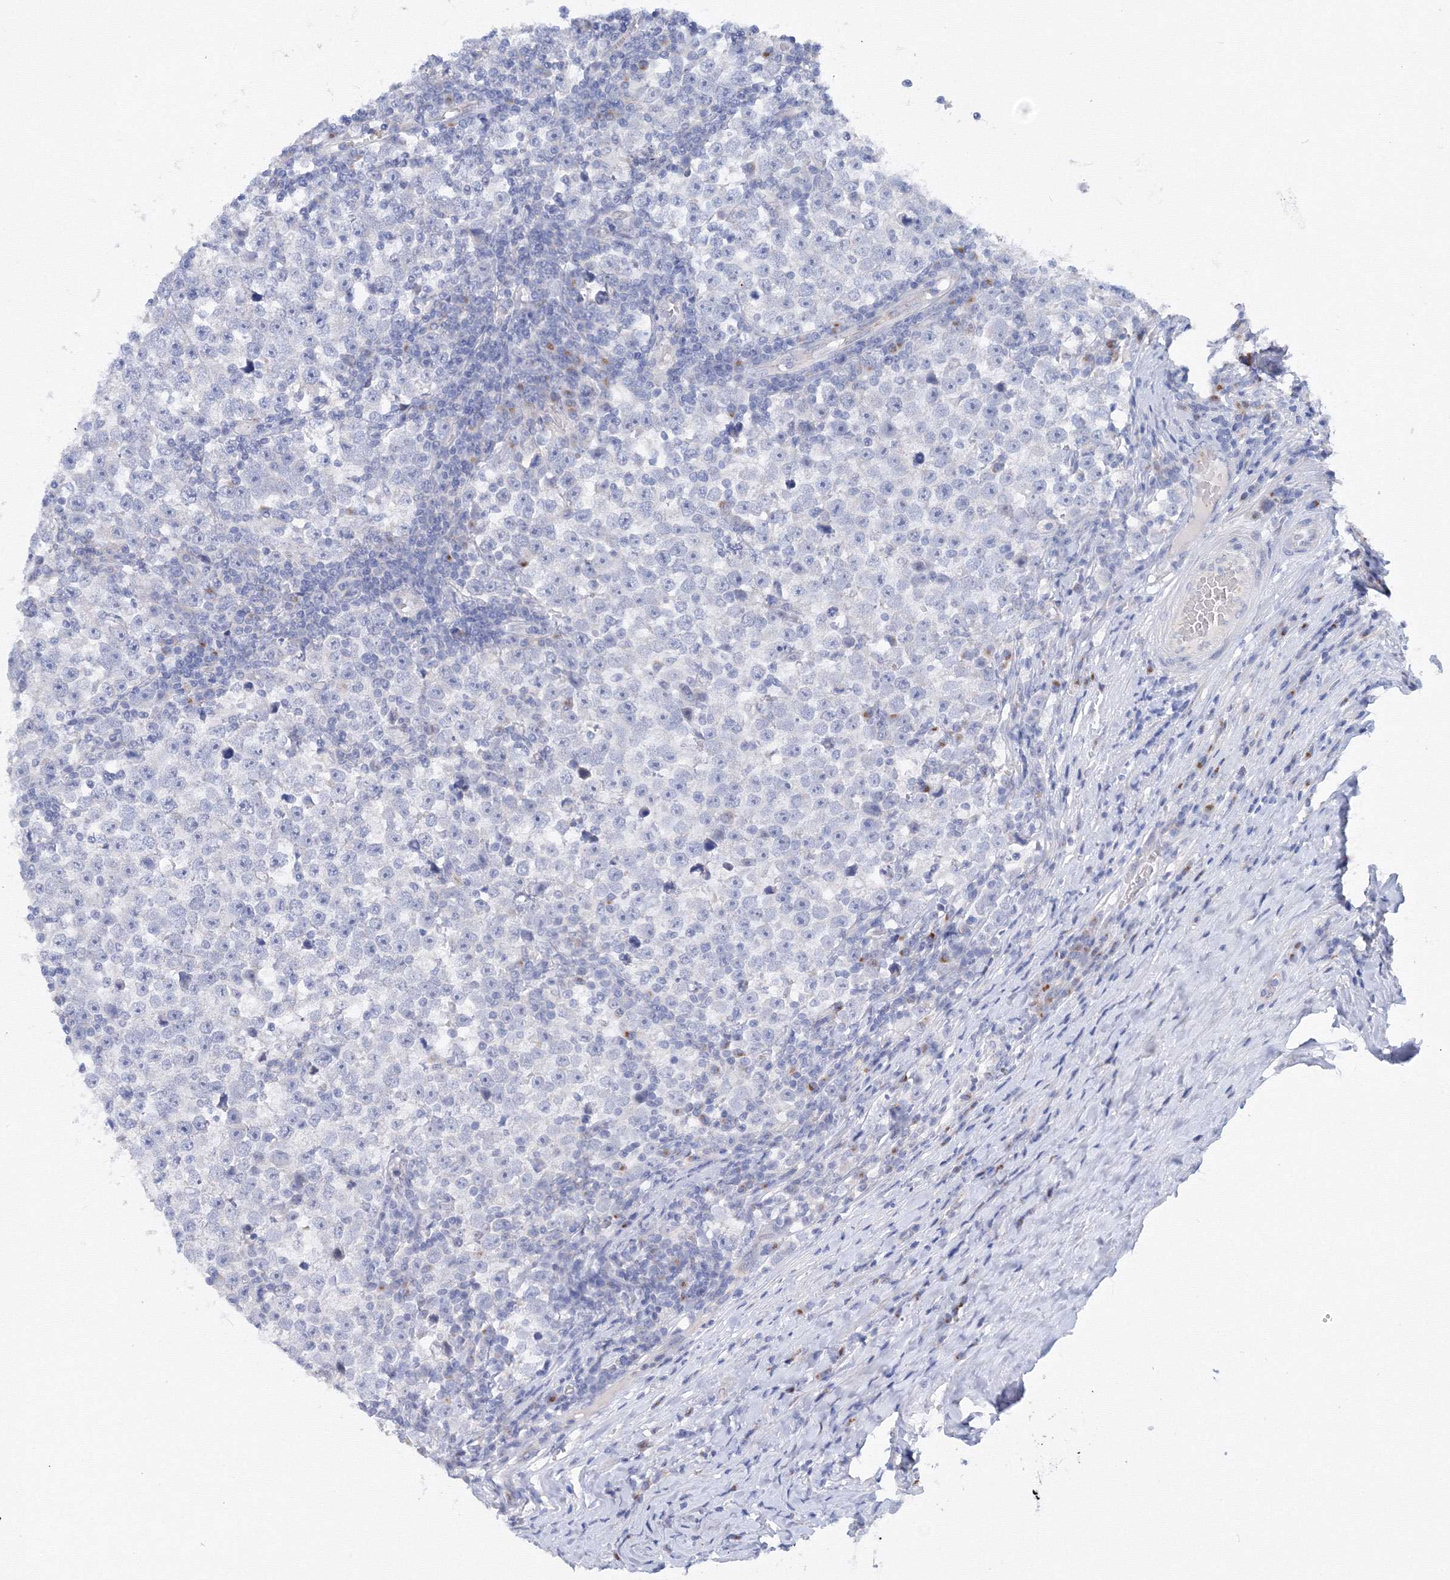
{"staining": {"intensity": "negative", "quantity": "none", "location": "none"}, "tissue": "testis cancer", "cell_type": "Tumor cells", "image_type": "cancer", "snomed": [{"axis": "morphology", "description": "Normal tissue, NOS"}, {"axis": "morphology", "description": "Seminoma, NOS"}, {"axis": "topography", "description": "Testis"}], "caption": "Immunohistochemistry (IHC) of testis seminoma shows no expression in tumor cells.", "gene": "TAMM41", "patient": {"sex": "male", "age": 43}}